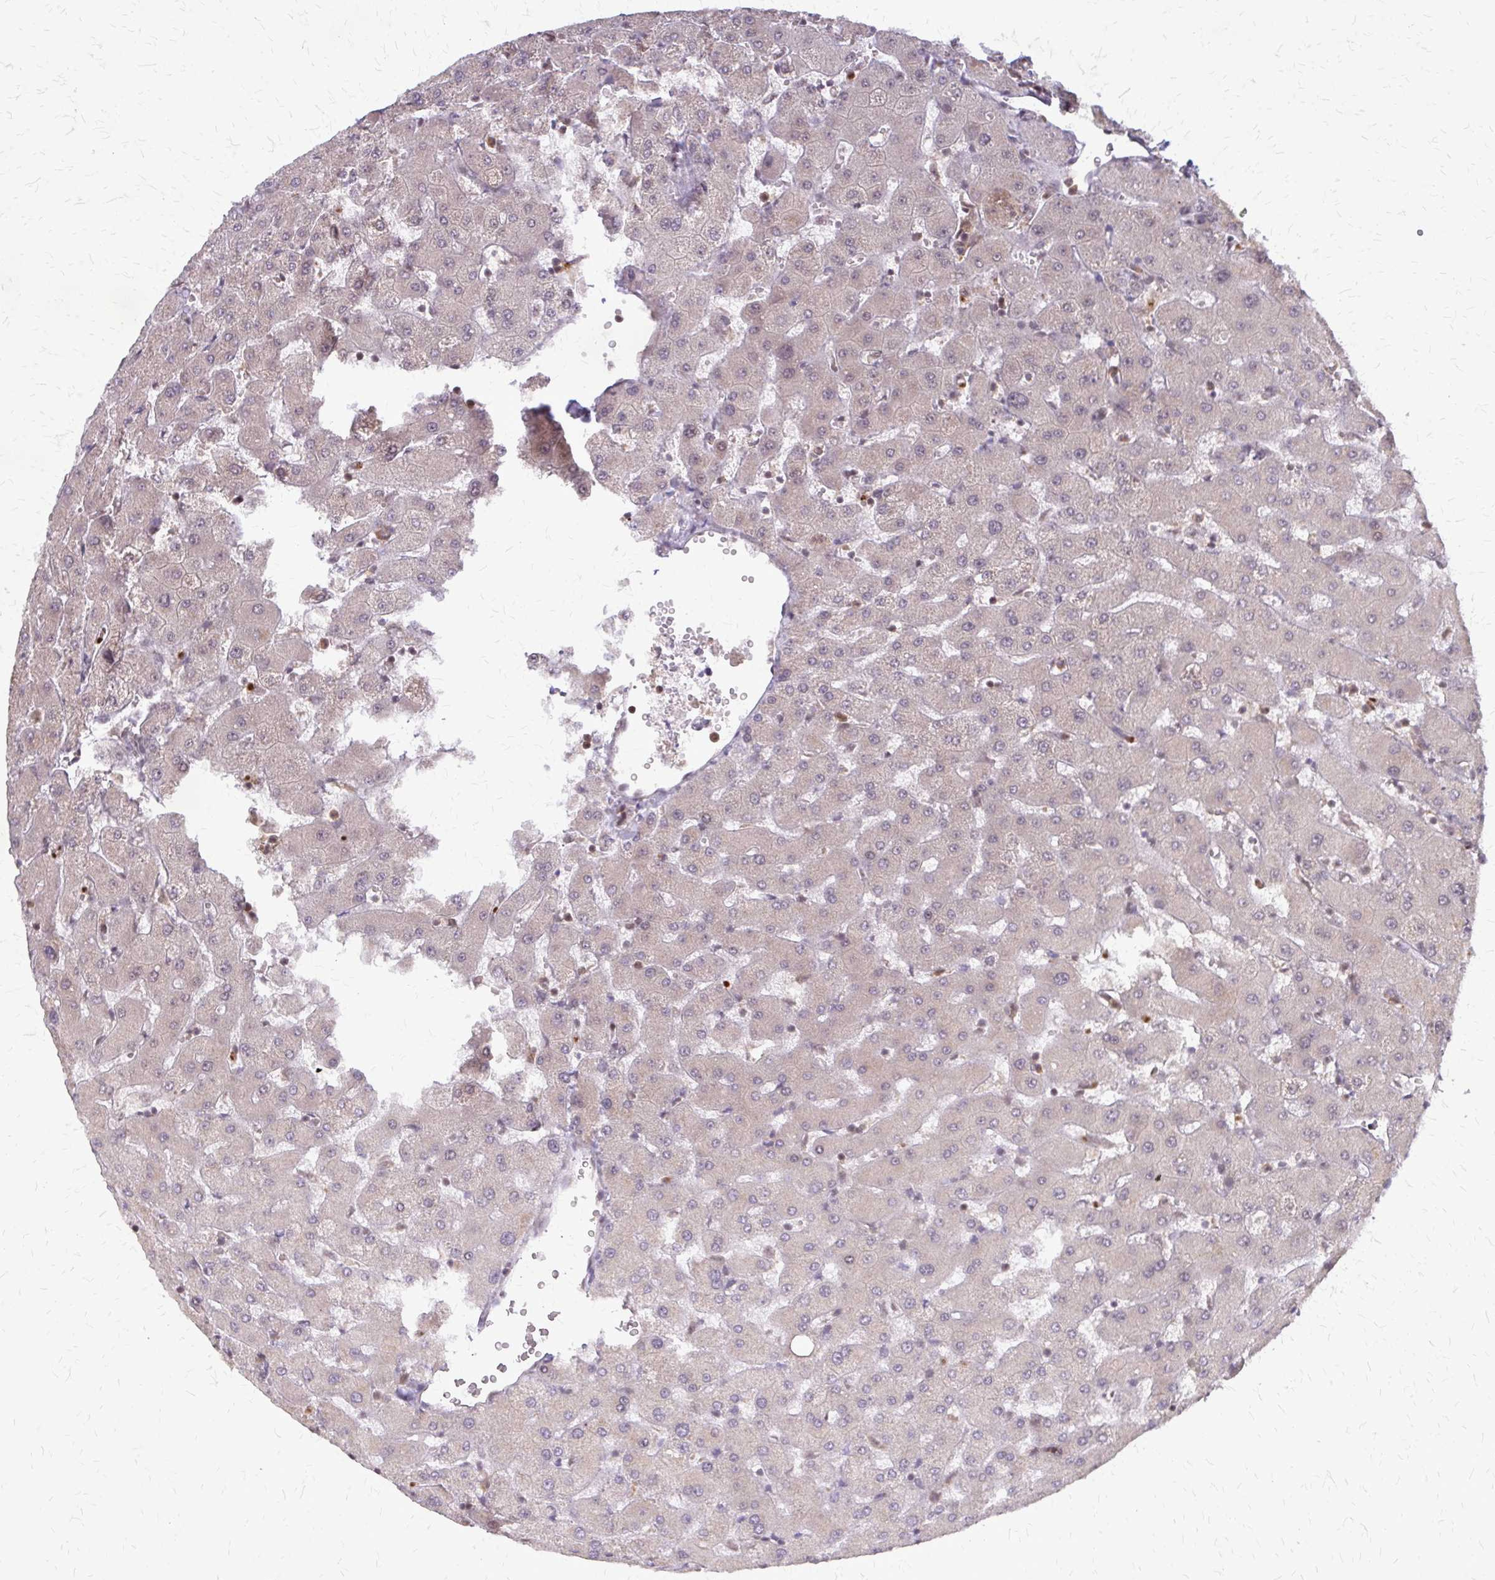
{"staining": {"intensity": "negative", "quantity": "none", "location": "none"}, "tissue": "liver", "cell_type": "Cholangiocytes", "image_type": "normal", "snomed": [{"axis": "morphology", "description": "Normal tissue, NOS"}, {"axis": "topography", "description": "Liver"}], "caption": "The photomicrograph shows no staining of cholangiocytes in benign liver.", "gene": "HDAC3", "patient": {"sex": "female", "age": 63}}